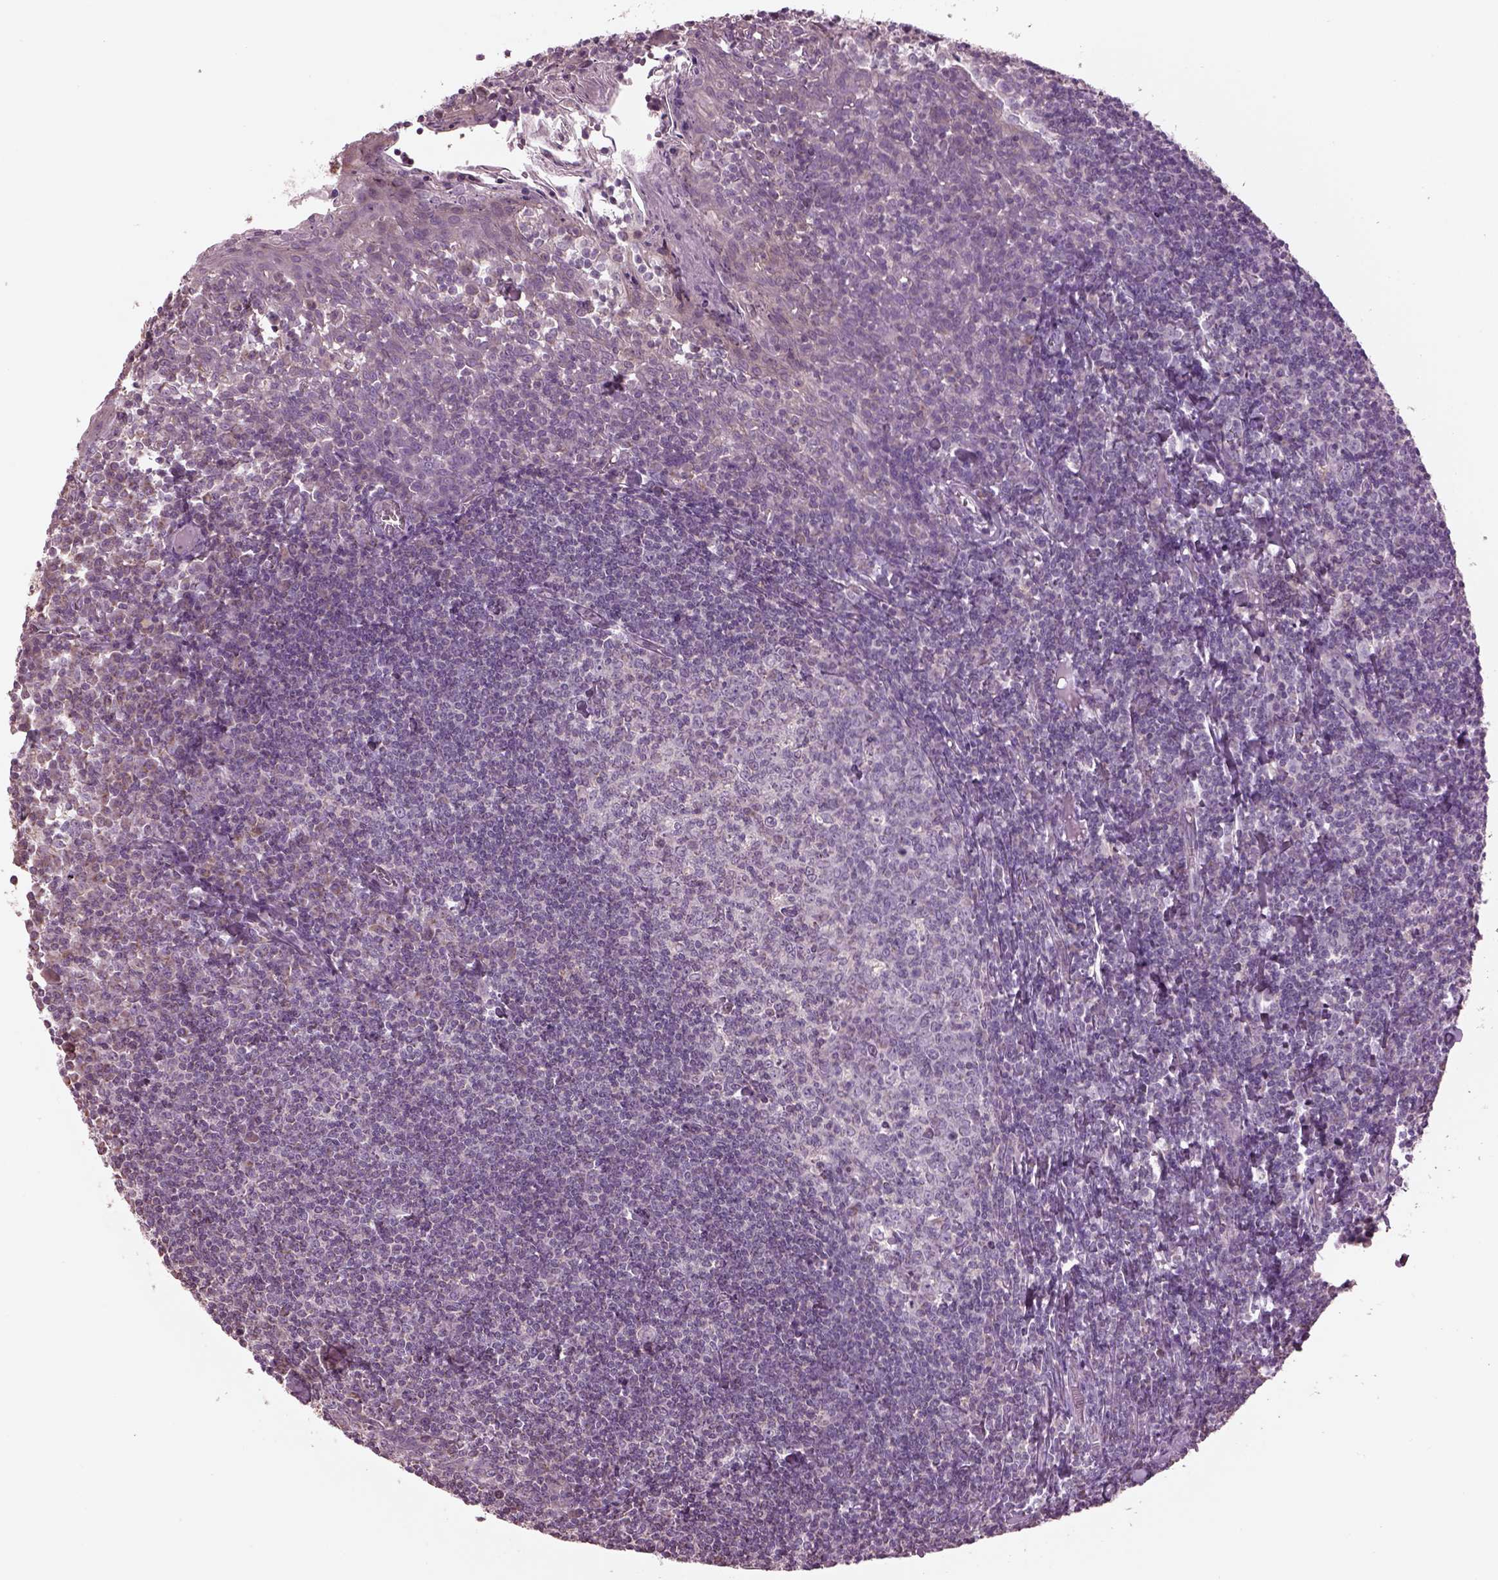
{"staining": {"intensity": "negative", "quantity": "none", "location": "none"}, "tissue": "tonsil", "cell_type": "Germinal center cells", "image_type": "normal", "snomed": [{"axis": "morphology", "description": "Normal tissue, NOS"}, {"axis": "topography", "description": "Tonsil"}], "caption": "Immunohistochemical staining of unremarkable human tonsil displays no significant staining in germinal center cells. (DAB immunohistochemistry, high magnification).", "gene": "SPATA7", "patient": {"sex": "female", "age": 12}}